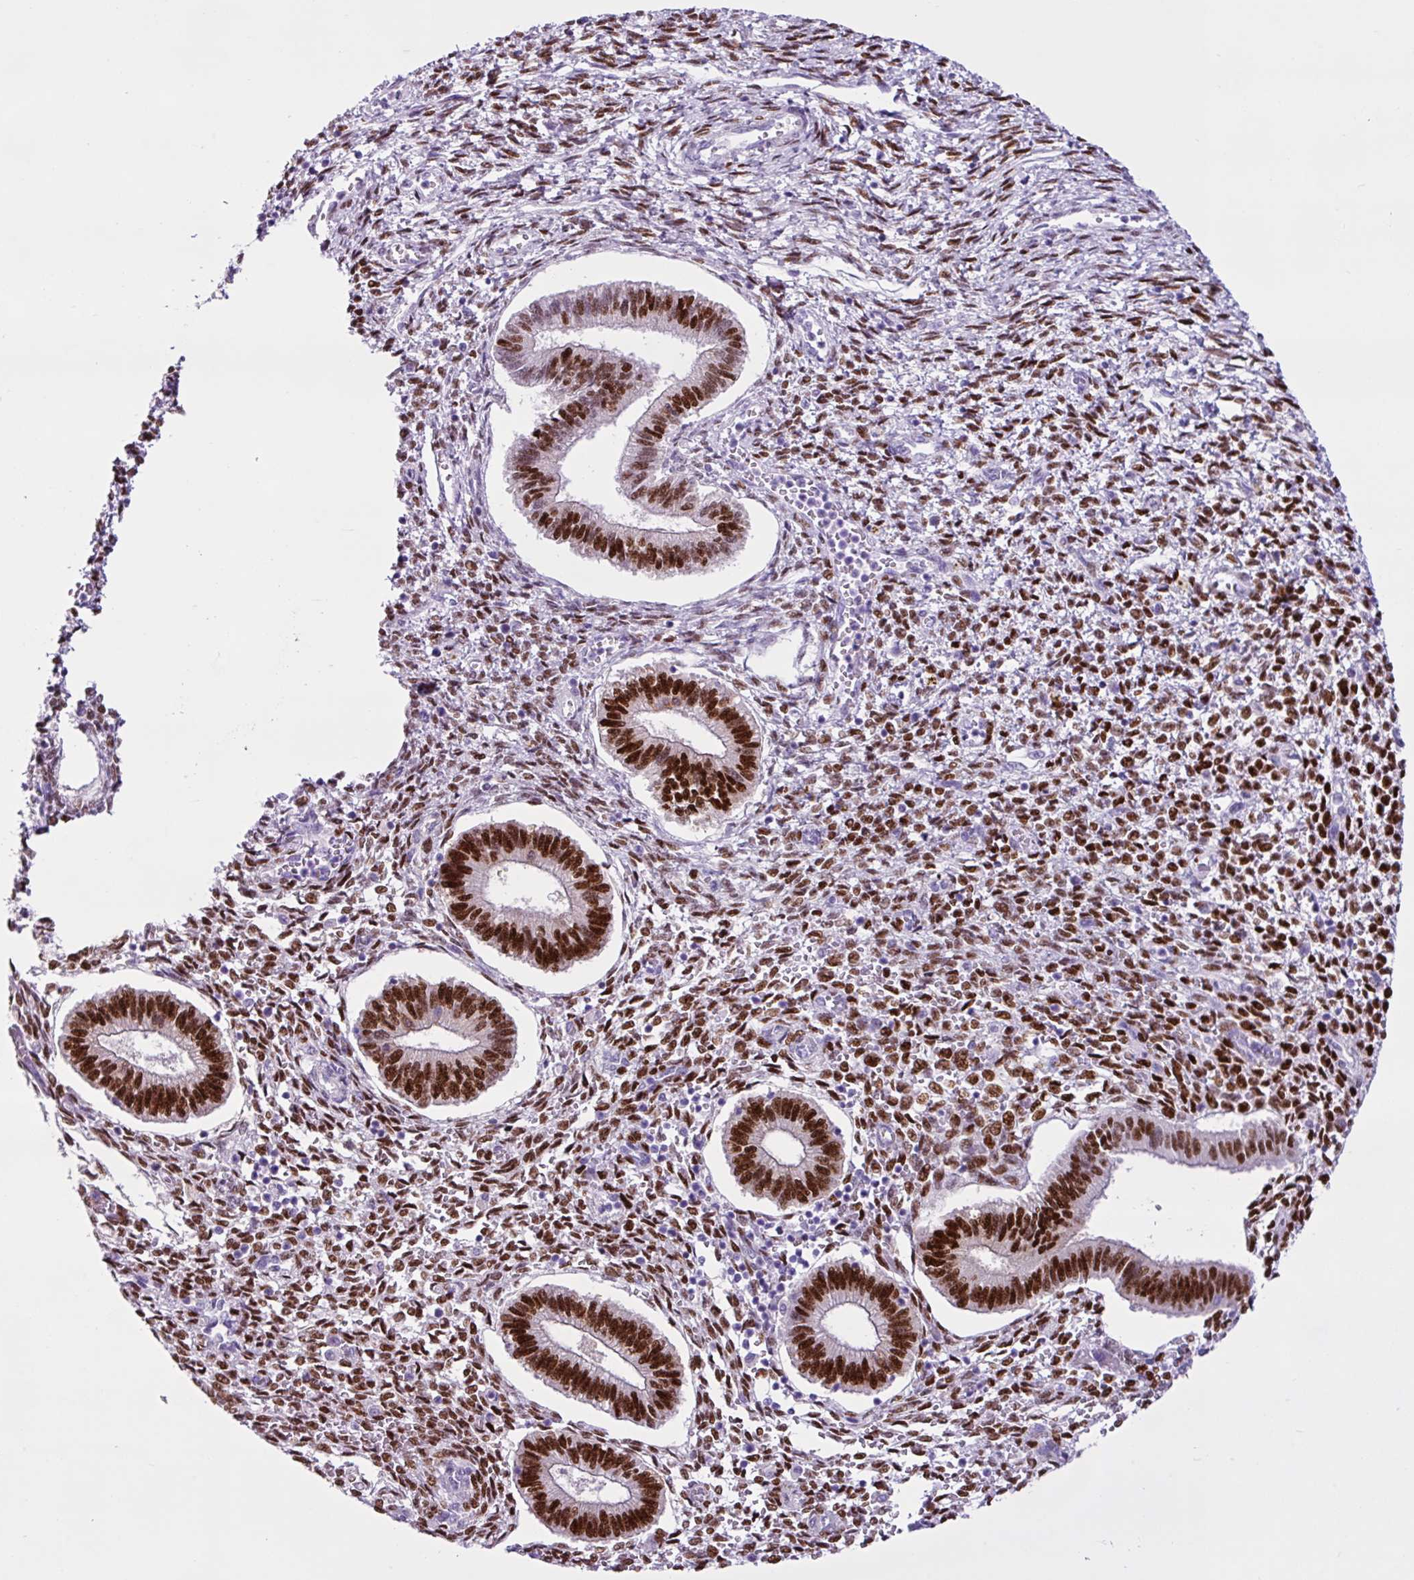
{"staining": {"intensity": "moderate", "quantity": ">75%", "location": "nuclear"}, "tissue": "endometrium", "cell_type": "Cells in endometrial stroma", "image_type": "normal", "snomed": [{"axis": "morphology", "description": "Normal tissue, NOS"}, {"axis": "topography", "description": "Endometrium"}], "caption": "This micrograph shows IHC staining of normal human endometrium, with medium moderate nuclear positivity in approximately >75% of cells in endometrial stroma.", "gene": "PGR", "patient": {"sex": "female", "age": 25}}